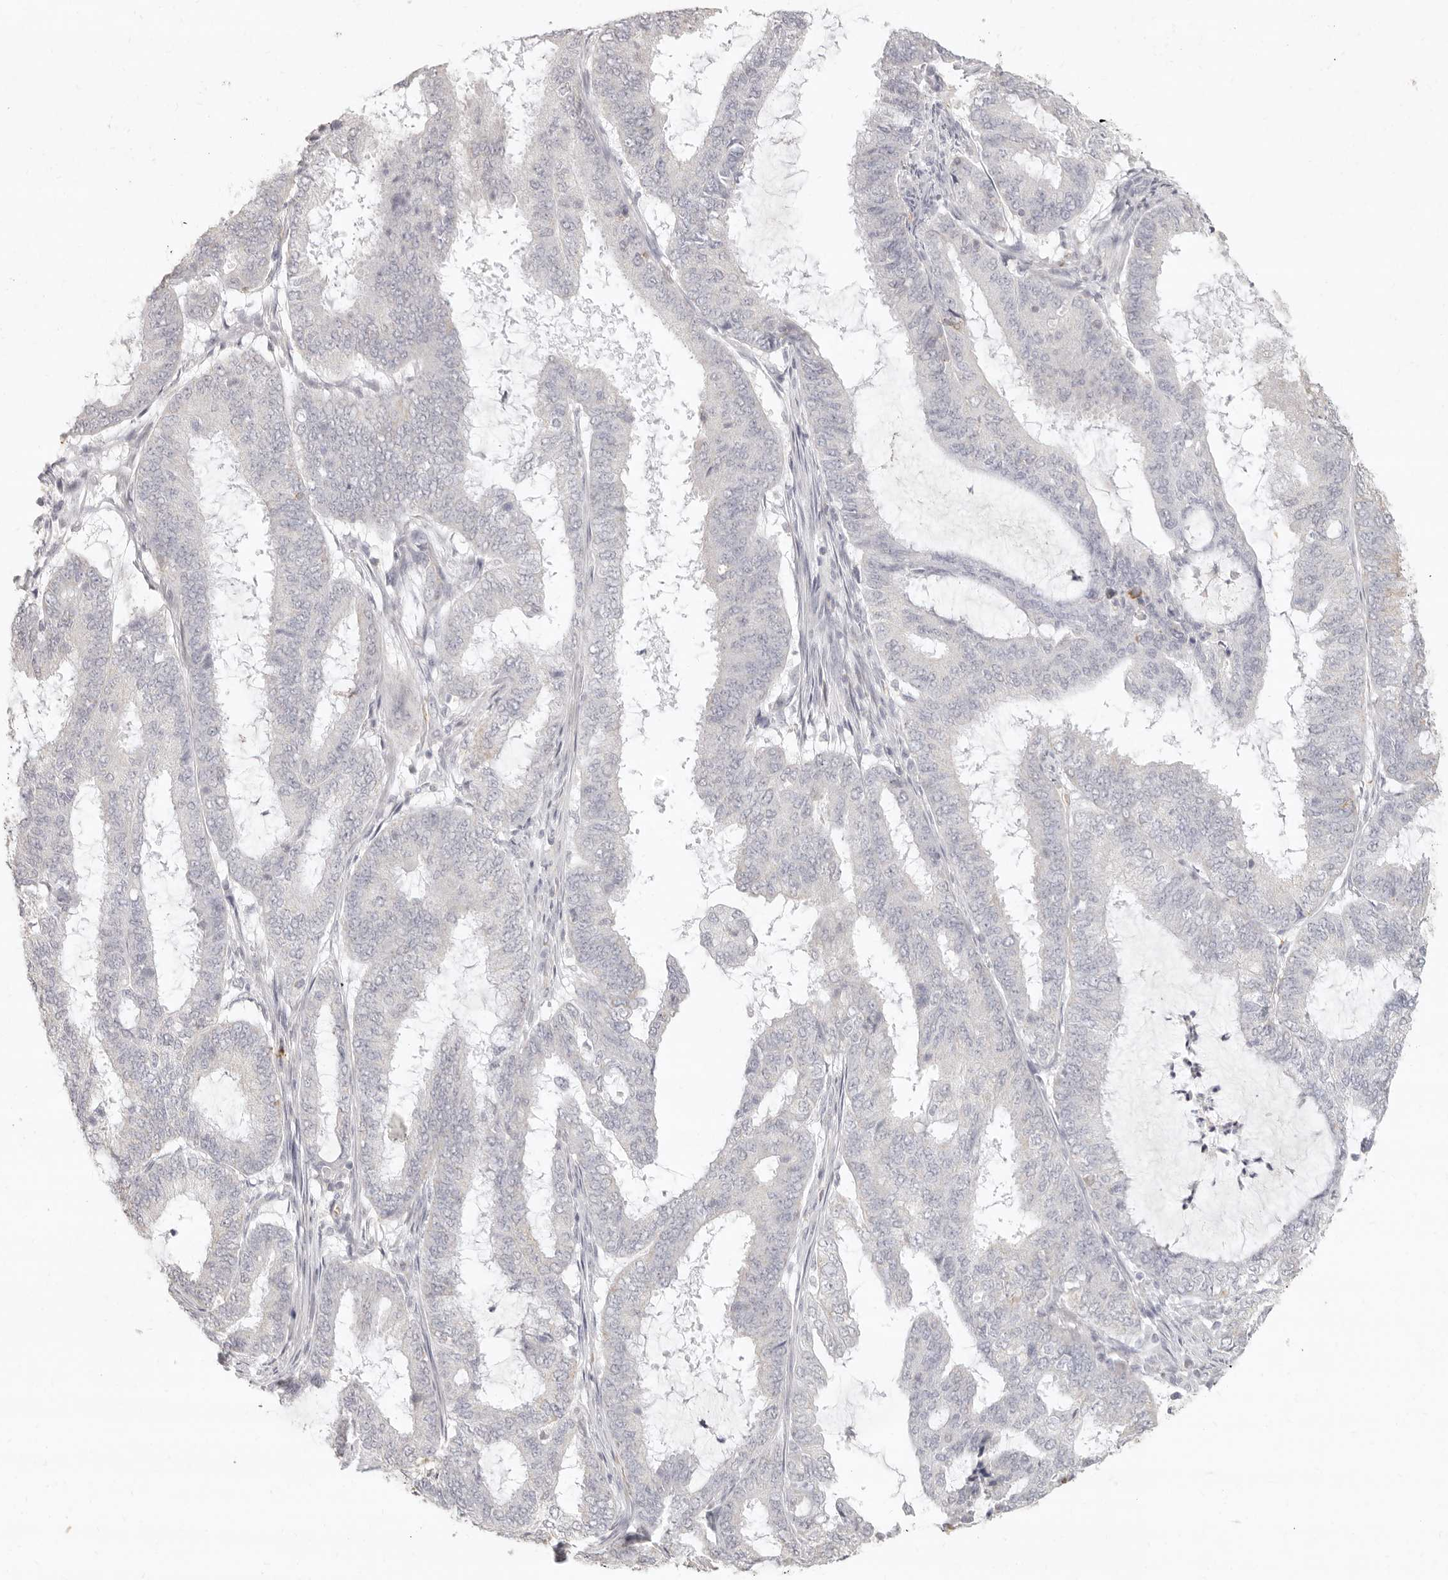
{"staining": {"intensity": "negative", "quantity": "none", "location": "none"}, "tissue": "endometrial cancer", "cell_type": "Tumor cells", "image_type": "cancer", "snomed": [{"axis": "morphology", "description": "Adenocarcinoma, NOS"}, {"axis": "topography", "description": "Endometrium"}], "caption": "Tumor cells show no significant protein staining in adenocarcinoma (endometrial). (DAB (3,3'-diaminobenzidine) IHC with hematoxylin counter stain).", "gene": "NIBAN1", "patient": {"sex": "female", "age": 51}}